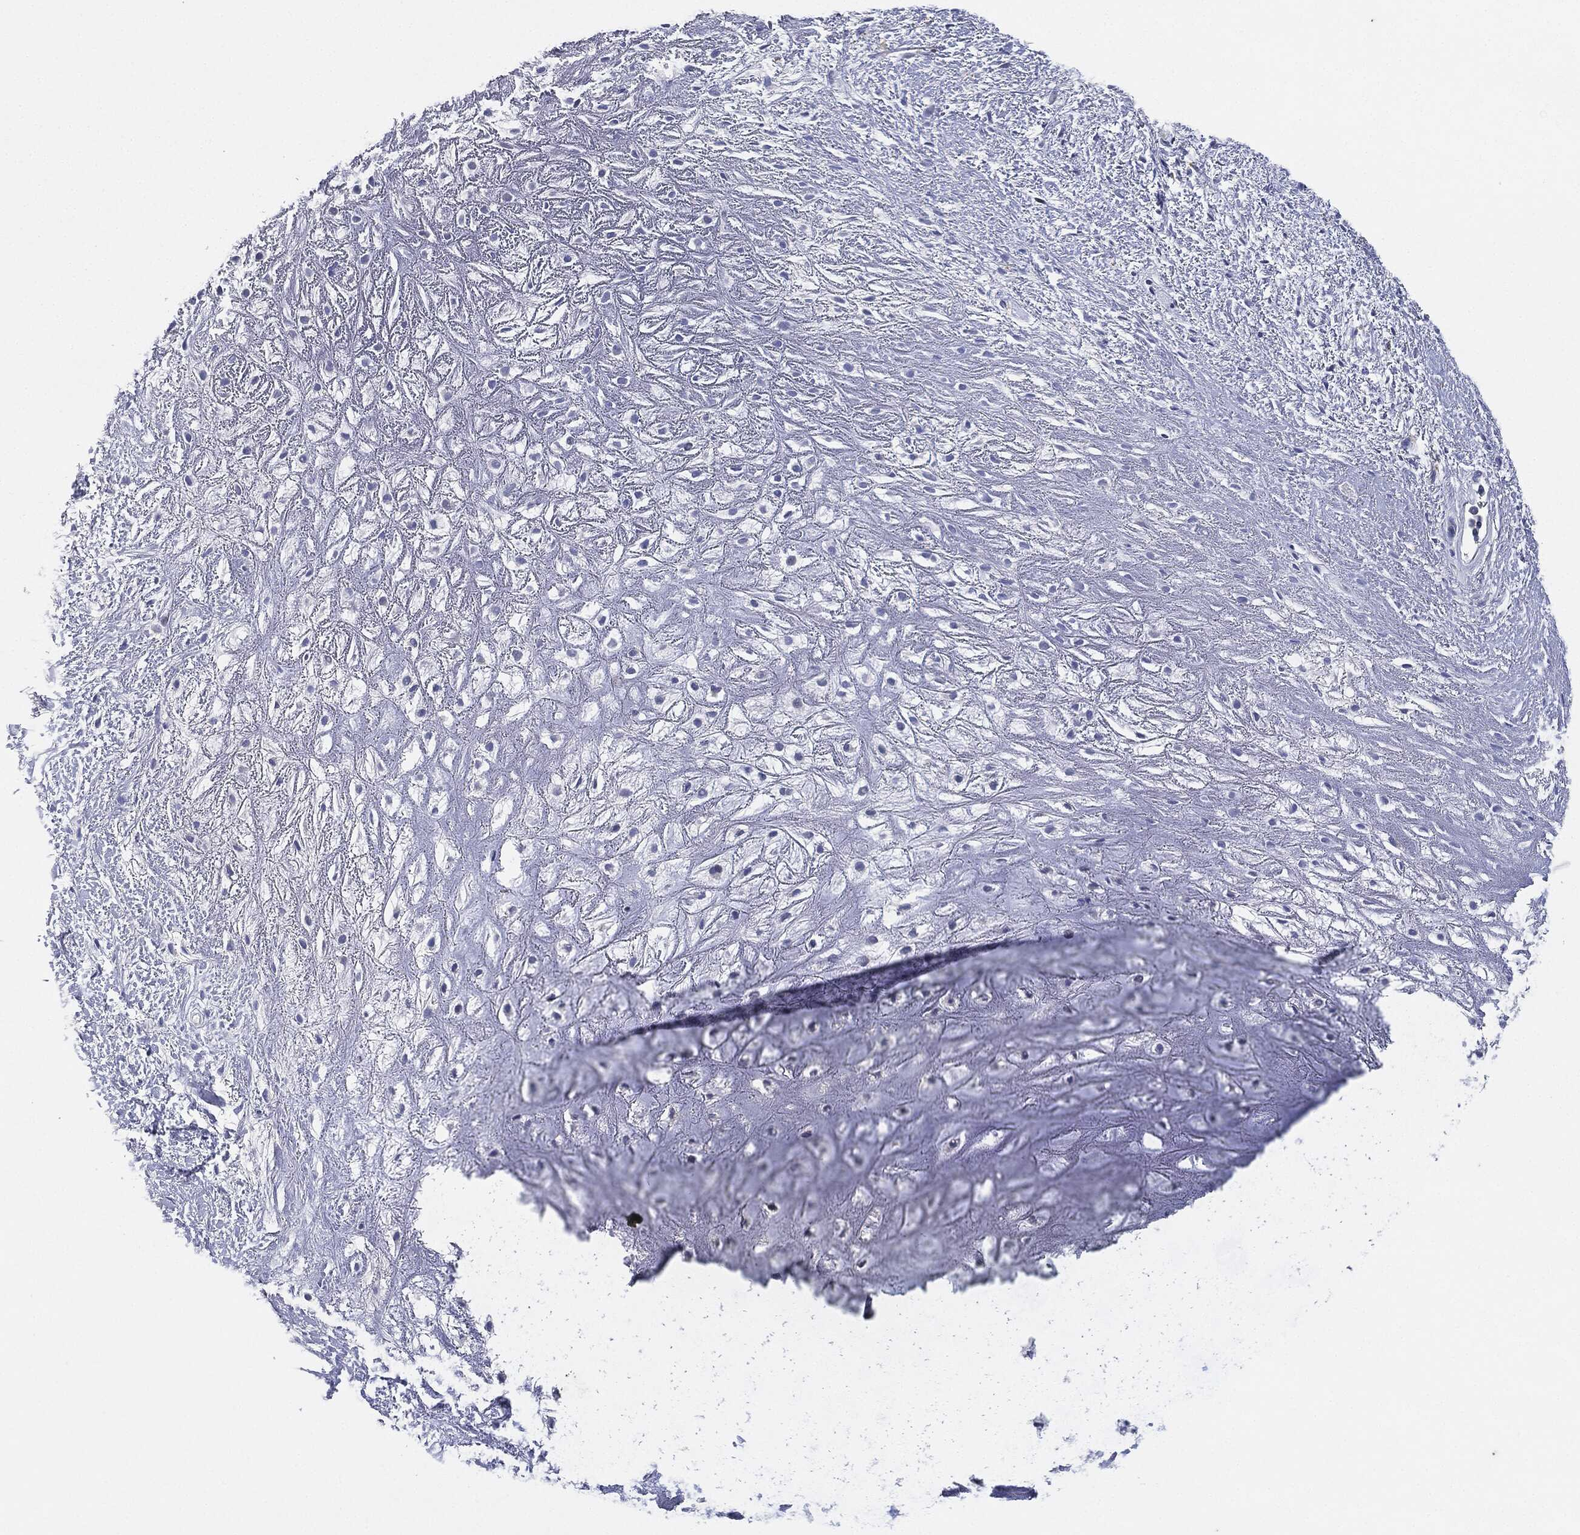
{"staining": {"intensity": "negative", "quantity": "none", "location": "none"}, "tissue": "adipose tissue", "cell_type": "Adipocytes", "image_type": "normal", "snomed": [{"axis": "morphology", "description": "Normal tissue, NOS"}, {"axis": "morphology", "description": "Squamous cell carcinoma, NOS"}, {"axis": "topography", "description": "Cartilage tissue"}, {"axis": "topography", "description": "Head-Neck"}], "caption": "Immunohistochemical staining of normal human adipose tissue demonstrates no significant staining in adipocytes.", "gene": "NTRK1", "patient": {"sex": "male", "age": 62}}